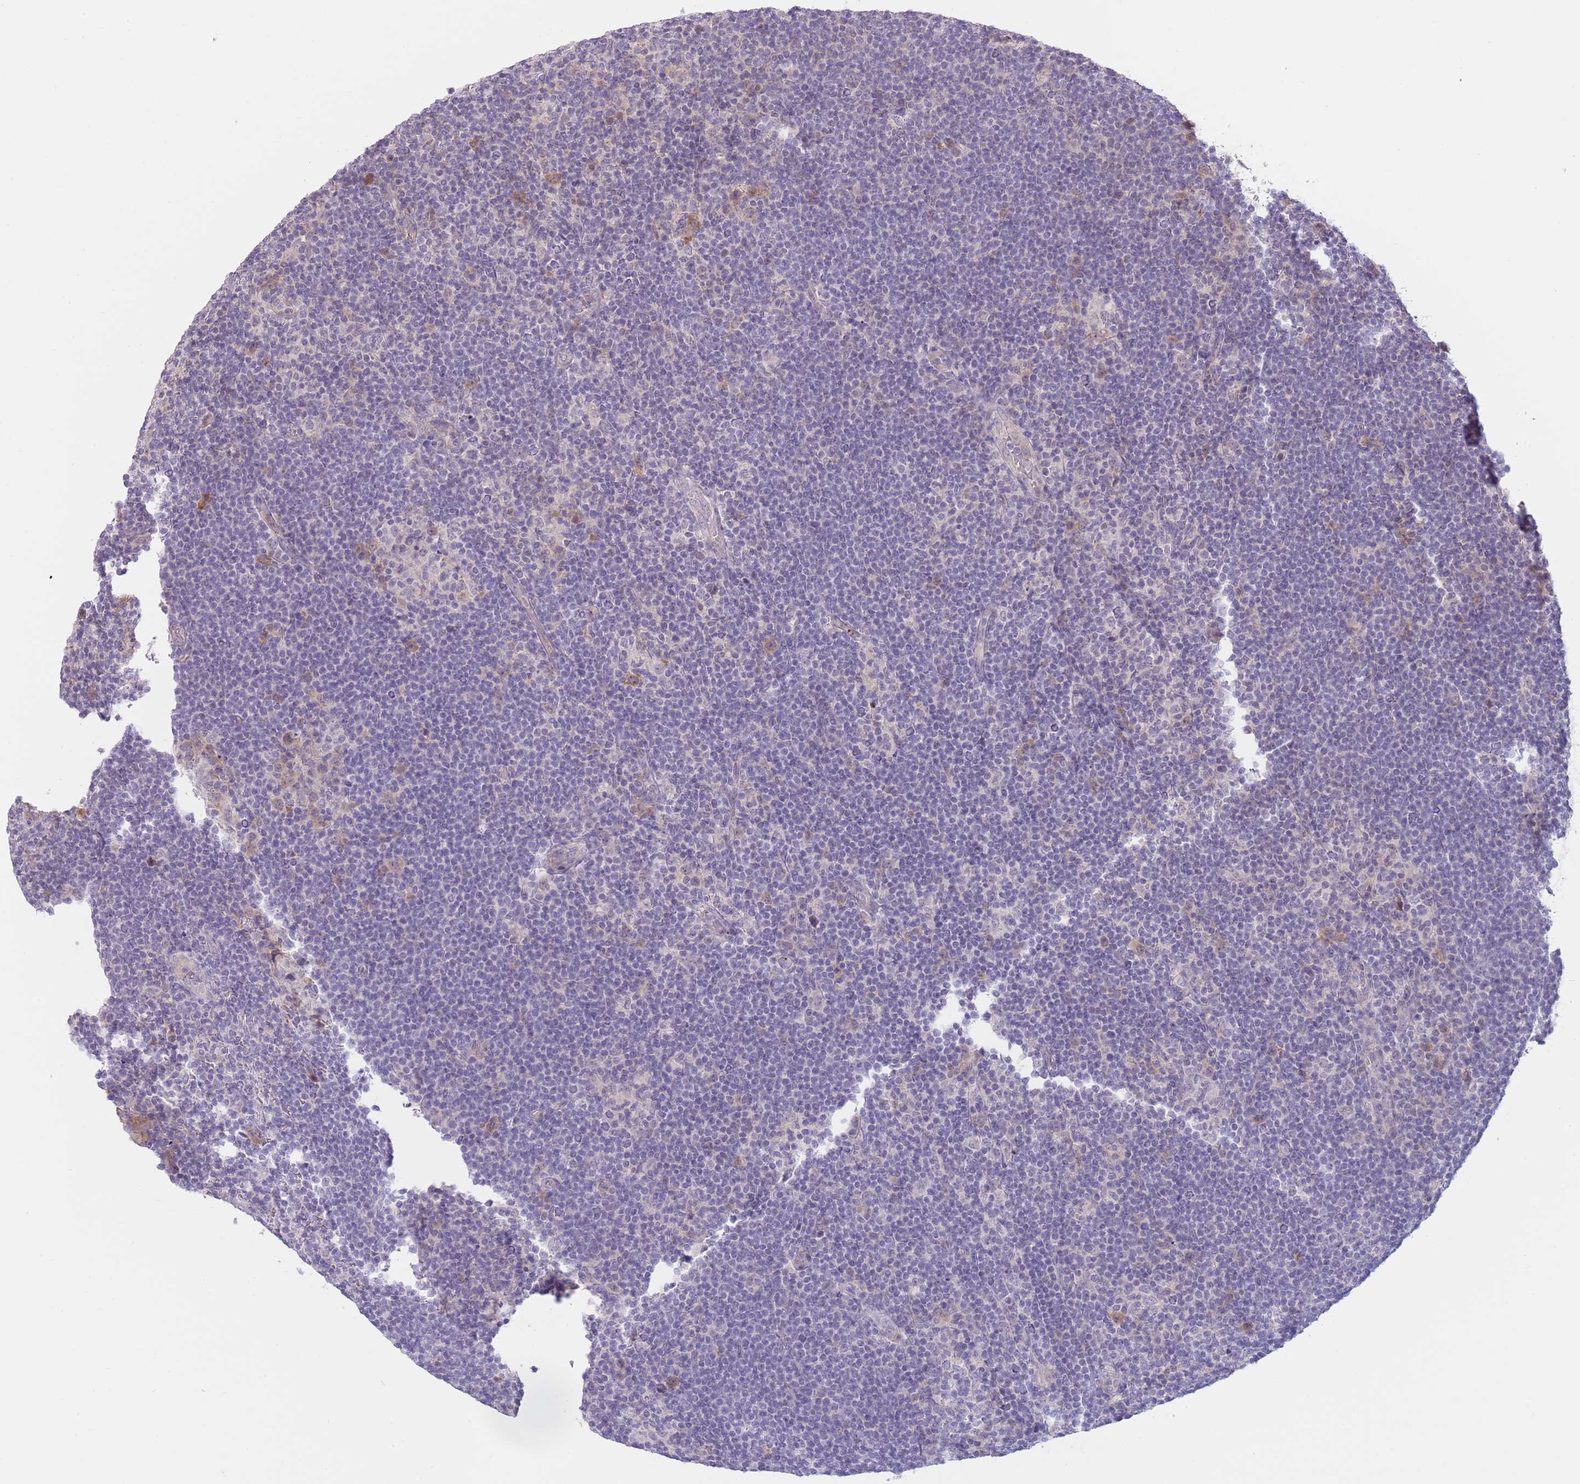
{"staining": {"intensity": "negative", "quantity": "none", "location": "none"}, "tissue": "lymphoma", "cell_type": "Tumor cells", "image_type": "cancer", "snomed": [{"axis": "morphology", "description": "Hodgkin's disease, NOS"}, {"axis": "topography", "description": "Lymph node"}], "caption": "Immunohistochemical staining of human Hodgkin's disease displays no significant expression in tumor cells.", "gene": "LDHD", "patient": {"sex": "female", "age": 57}}